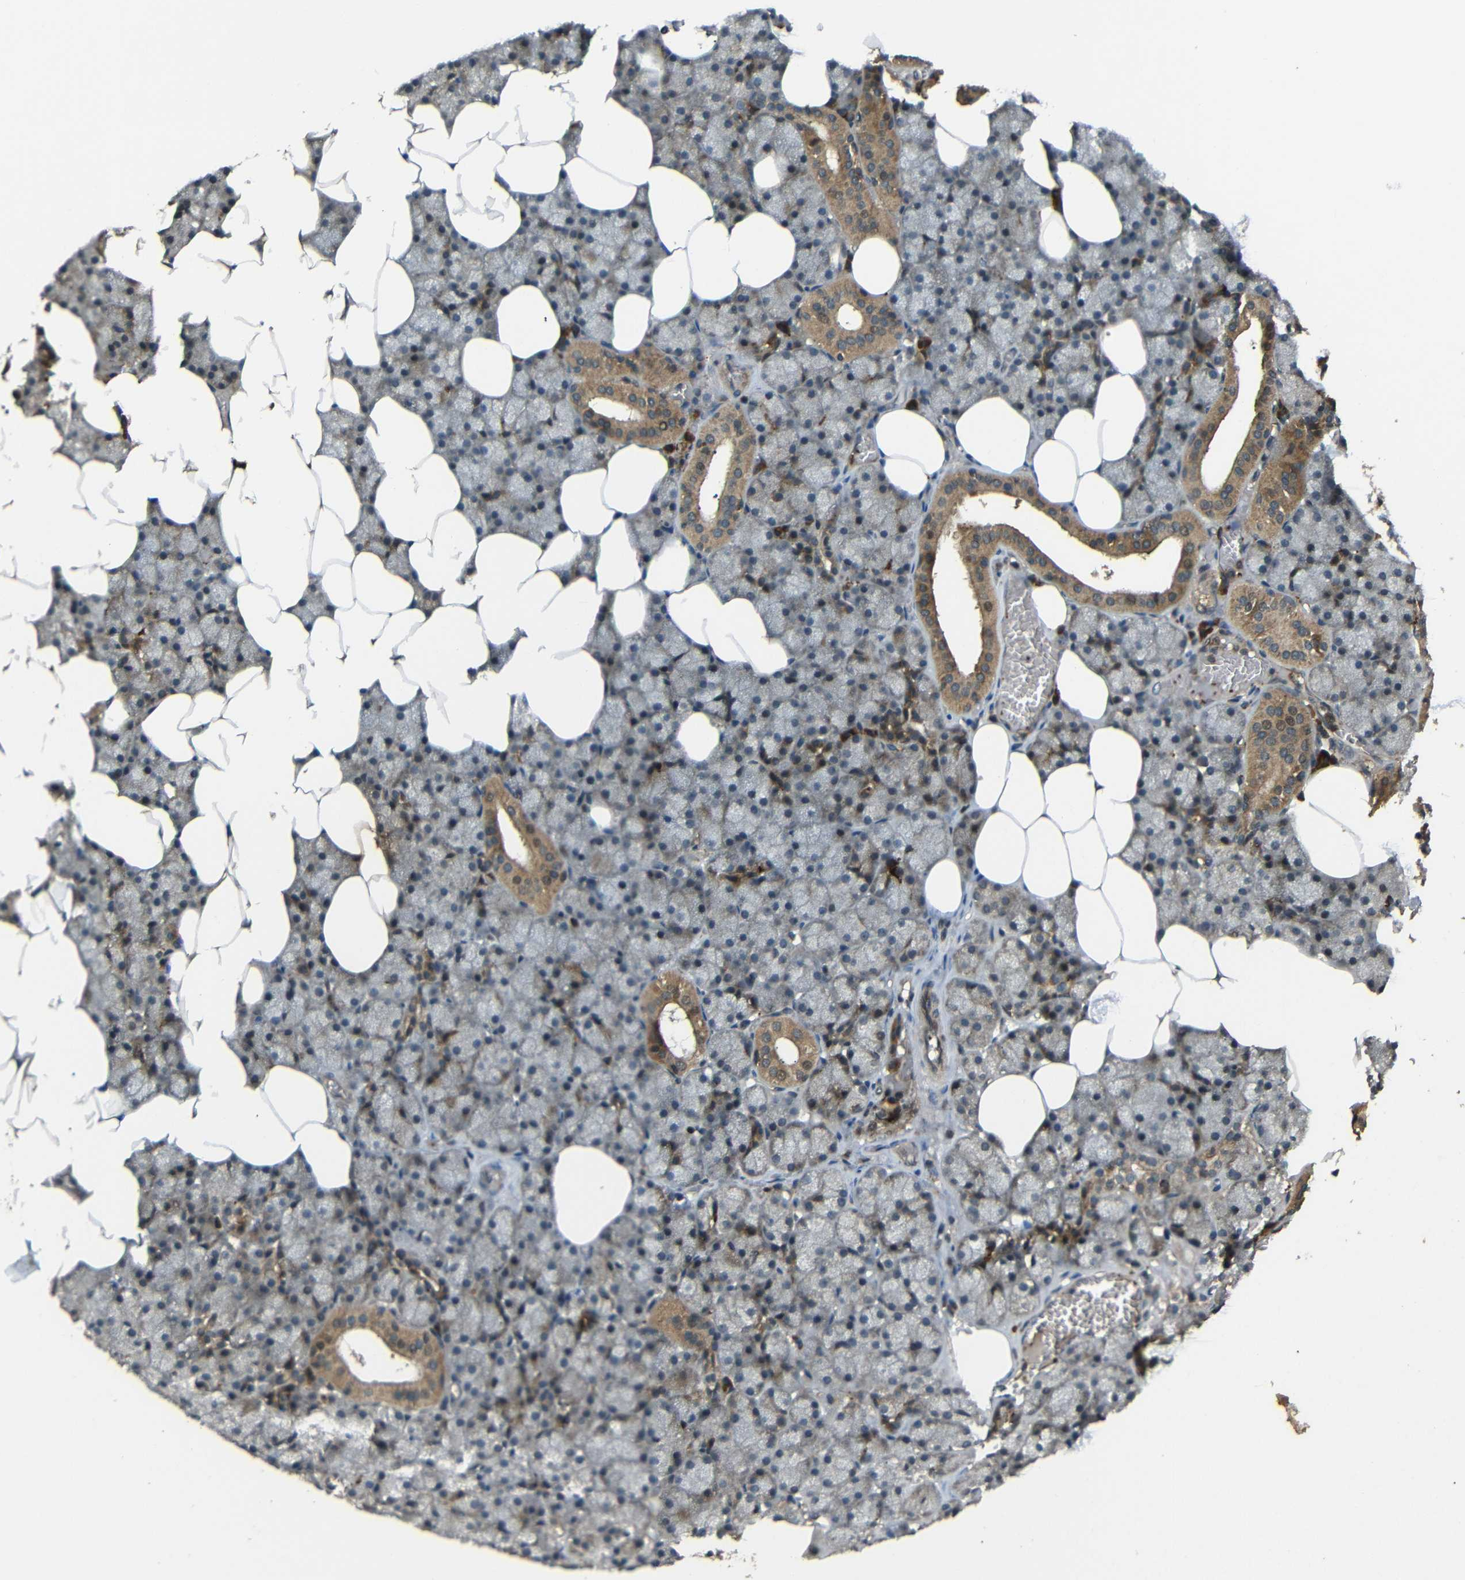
{"staining": {"intensity": "moderate", "quantity": ">75%", "location": "cytoplasmic/membranous"}, "tissue": "salivary gland", "cell_type": "Glandular cells", "image_type": "normal", "snomed": [{"axis": "morphology", "description": "Normal tissue, NOS"}, {"axis": "topography", "description": "Salivary gland"}], "caption": "A high-resolution histopathology image shows immunohistochemistry staining of benign salivary gland, which demonstrates moderate cytoplasmic/membranous staining in approximately >75% of glandular cells.", "gene": "EPHB2", "patient": {"sex": "male", "age": 62}}